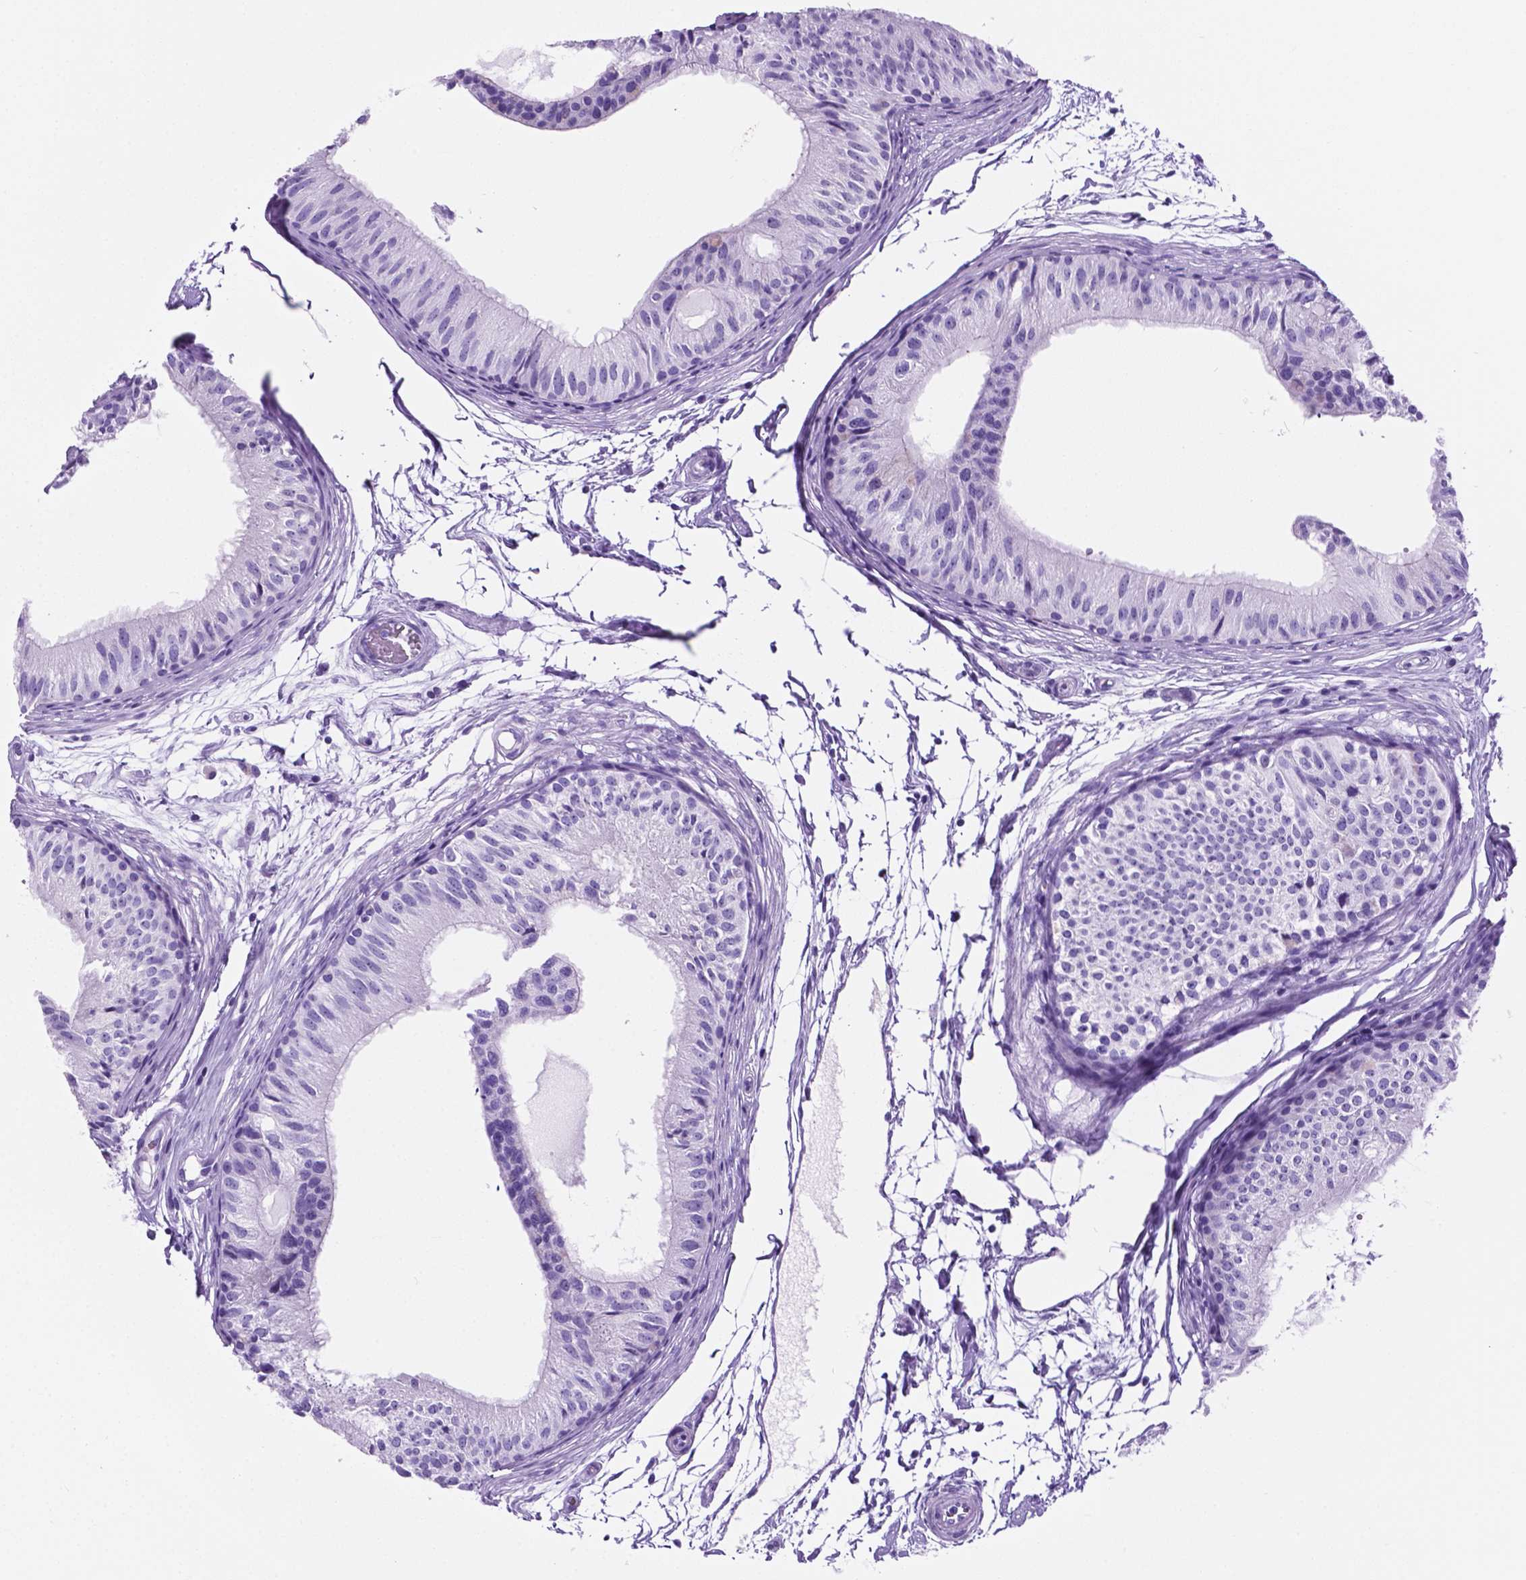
{"staining": {"intensity": "negative", "quantity": "none", "location": "none"}, "tissue": "epididymis", "cell_type": "Glandular cells", "image_type": "normal", "snomed": [{"axis": "morphology", "description": "Normal tissue, NOS"}, {"axis": "topography", "description": "Epididymis"}], "caption": "Histopathology image shows no protein positivity in glandular cells of unremarkable epididymis.", "gene": "C17orf107", "patient": {"sex": "male", "age": 25}}